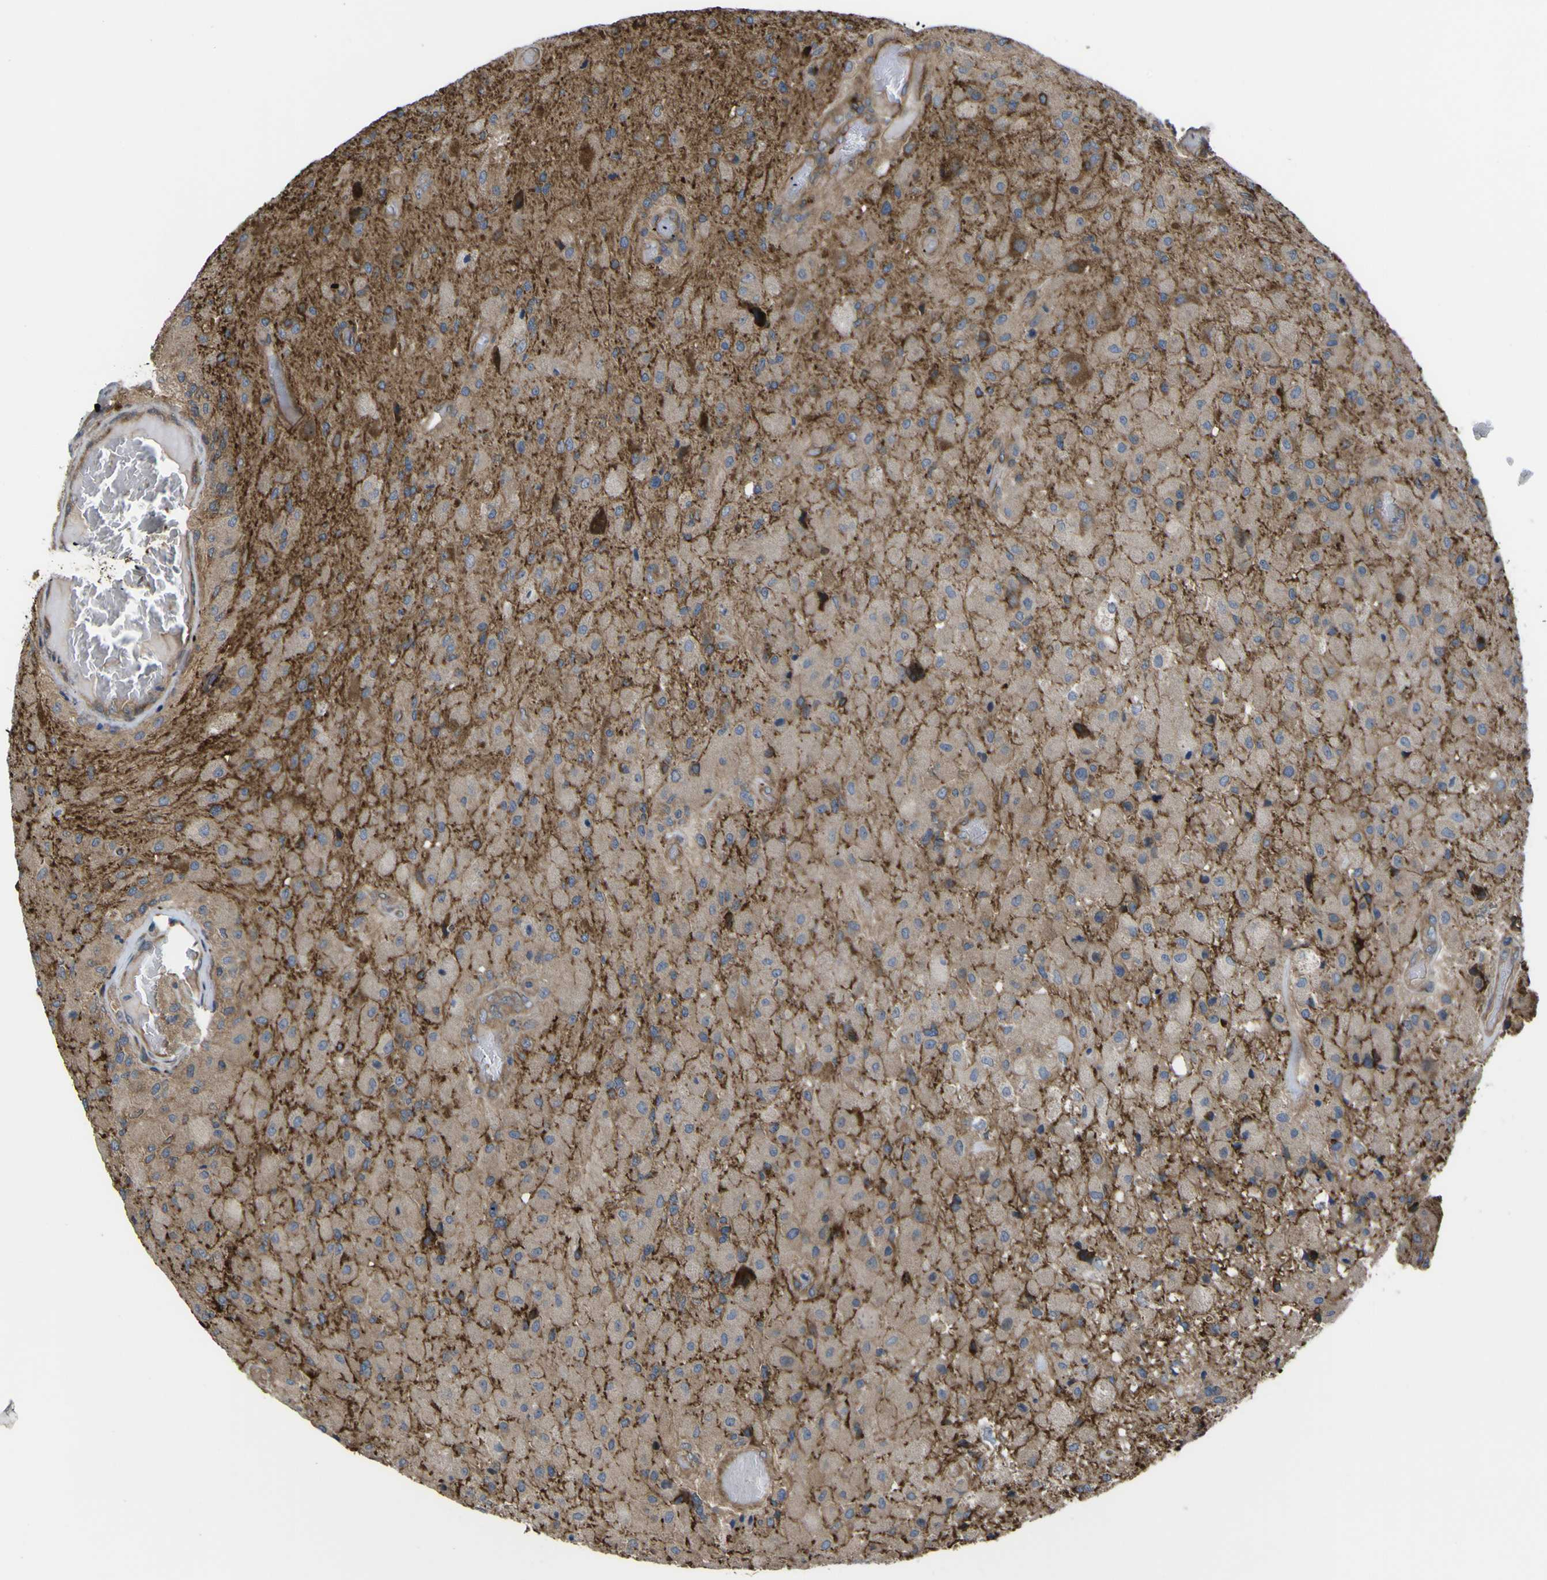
{"staining": {"intensity": "weak", "quantity": ">75%", "location": "cytoplasmic/membranous"}, "tissue": "glioma", "cell_type": "Tumor cells", "image_type": "cancer", "snomed": [{"axis": "morphology", "description": "Normal tissue, NOS"}, {"axis": "morphology", "description": "Glioma, malignant, High grade"}, {"axis": "topography", "description": "Cerebral cortex"}], "caption": "Human malignant glioma (high-grade) stained for a protein (brown) demonstrates weak cytoplasmic/membranous positive positivity in approximately >75% of tumor cells.", "gene": "FBXO30", "patient": {"sex": "male", "age": 77}}